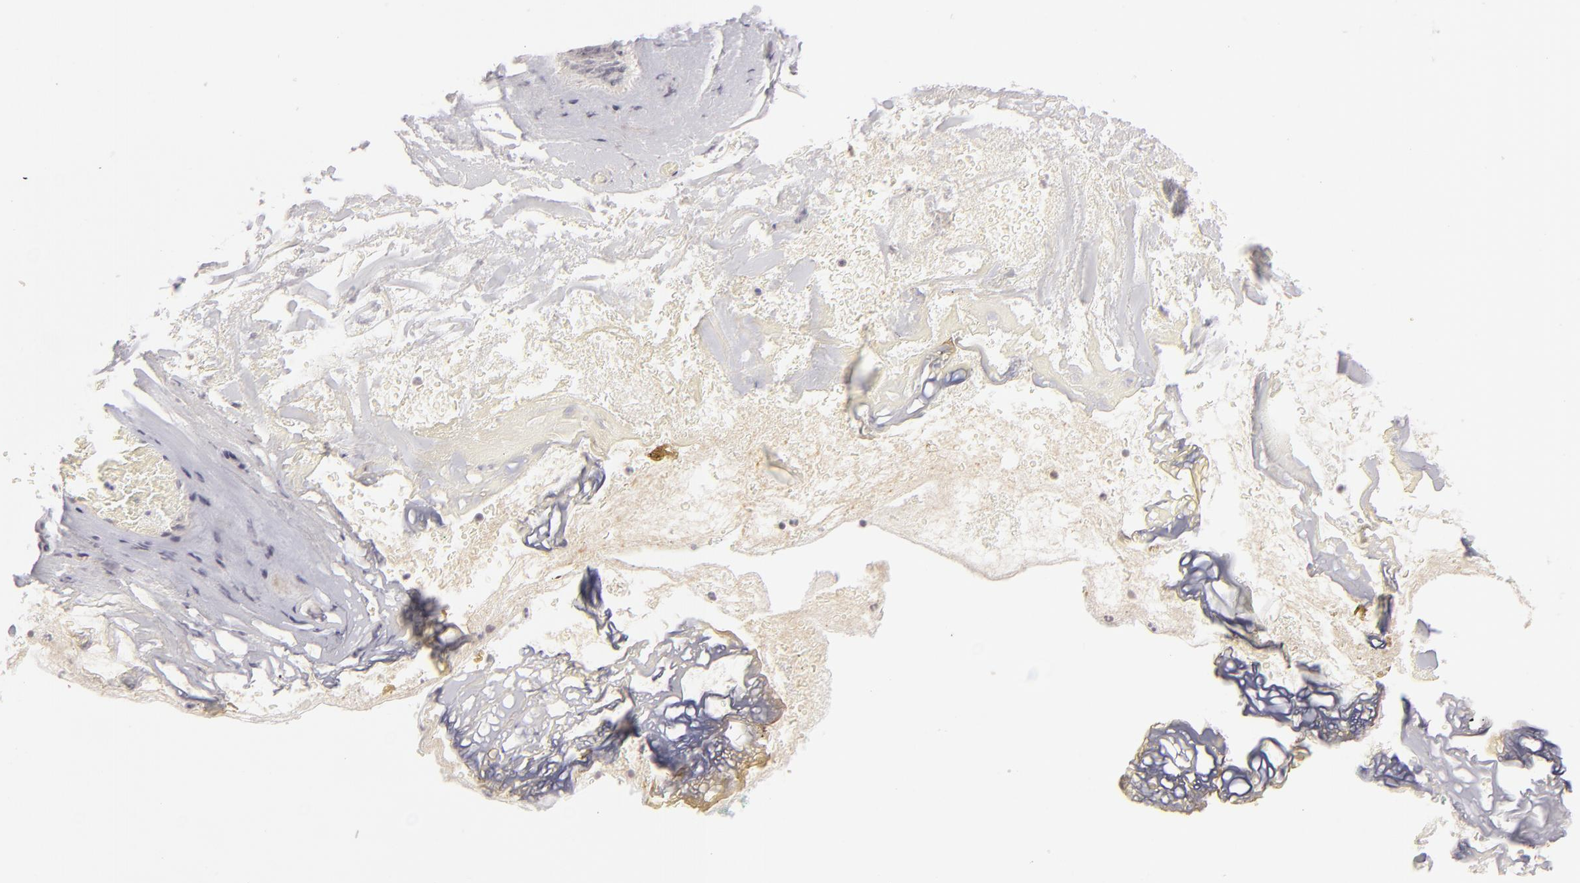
{"staining": {"intensity": "negative", "quantity": "none", "location": "none"}, "tissue": "skin", "cell_type": "Epidermal cells", "image_type": "normal", "snomed": [{"axis": "morphology", "description": "Normal tissue, NOS"}, {"axis": "morphology", "description": "Hemorrhoids"}, {"axis": "morphology", "description": "Inflammation, NOS"}, {"axis": "topography", "description": "Anal"}], "caption": "Epidermal cells are negative for protein expression in unremarkable human skin. The staining is performed using DAB (3,3'-diaminobenzidine) brown chromogen with nuclei counter-stained in using hematoxylin.", "gene": "DLG3", "patient": {"sex": "male", "age": 60}}